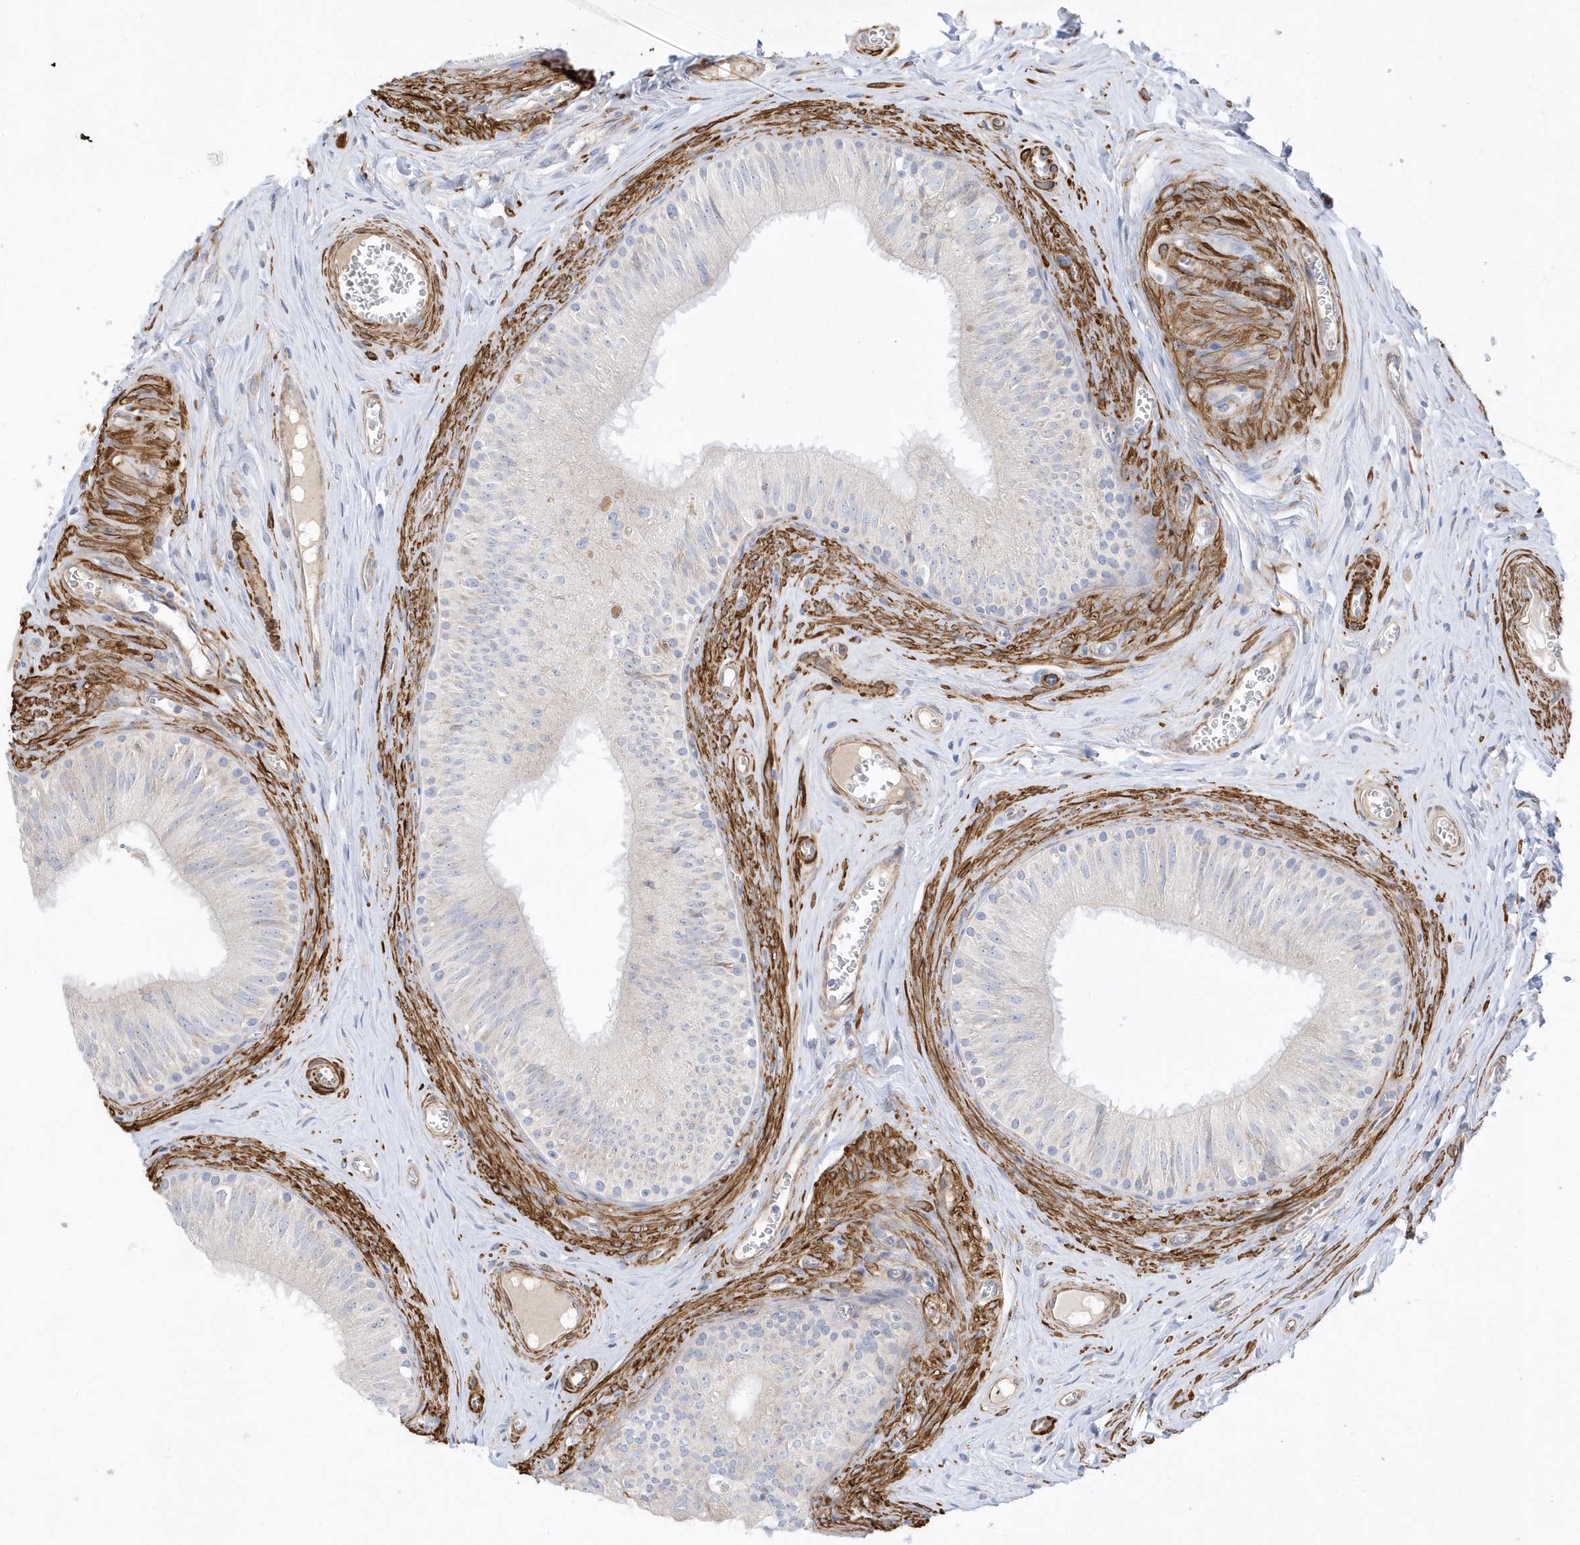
{"staining": {"intensity": "weak", "quantity": "<25%", "location": "cytoplasmic/membranous"}, "tissue": "epididymis", "cell_type": "Glandular cells", "image_type": "normal", "snomed": [{"axis": "morphology", "description": "Normal tissue, NOS"}, {"axis": "topography", "description": "Epididymis"}], "caption": "This micrograph is of unremarkable epididymis stained with IHC to label a protein in brown with the nuclei are counter-stained blue. There is no expression in glandular cells. Brightfield microscopy of IHC stained with DAB (brown) and hematoxylin (blue), captured at high magnification.", "gene": "THADA", "patient": {"sex": "male", "age": 46}}